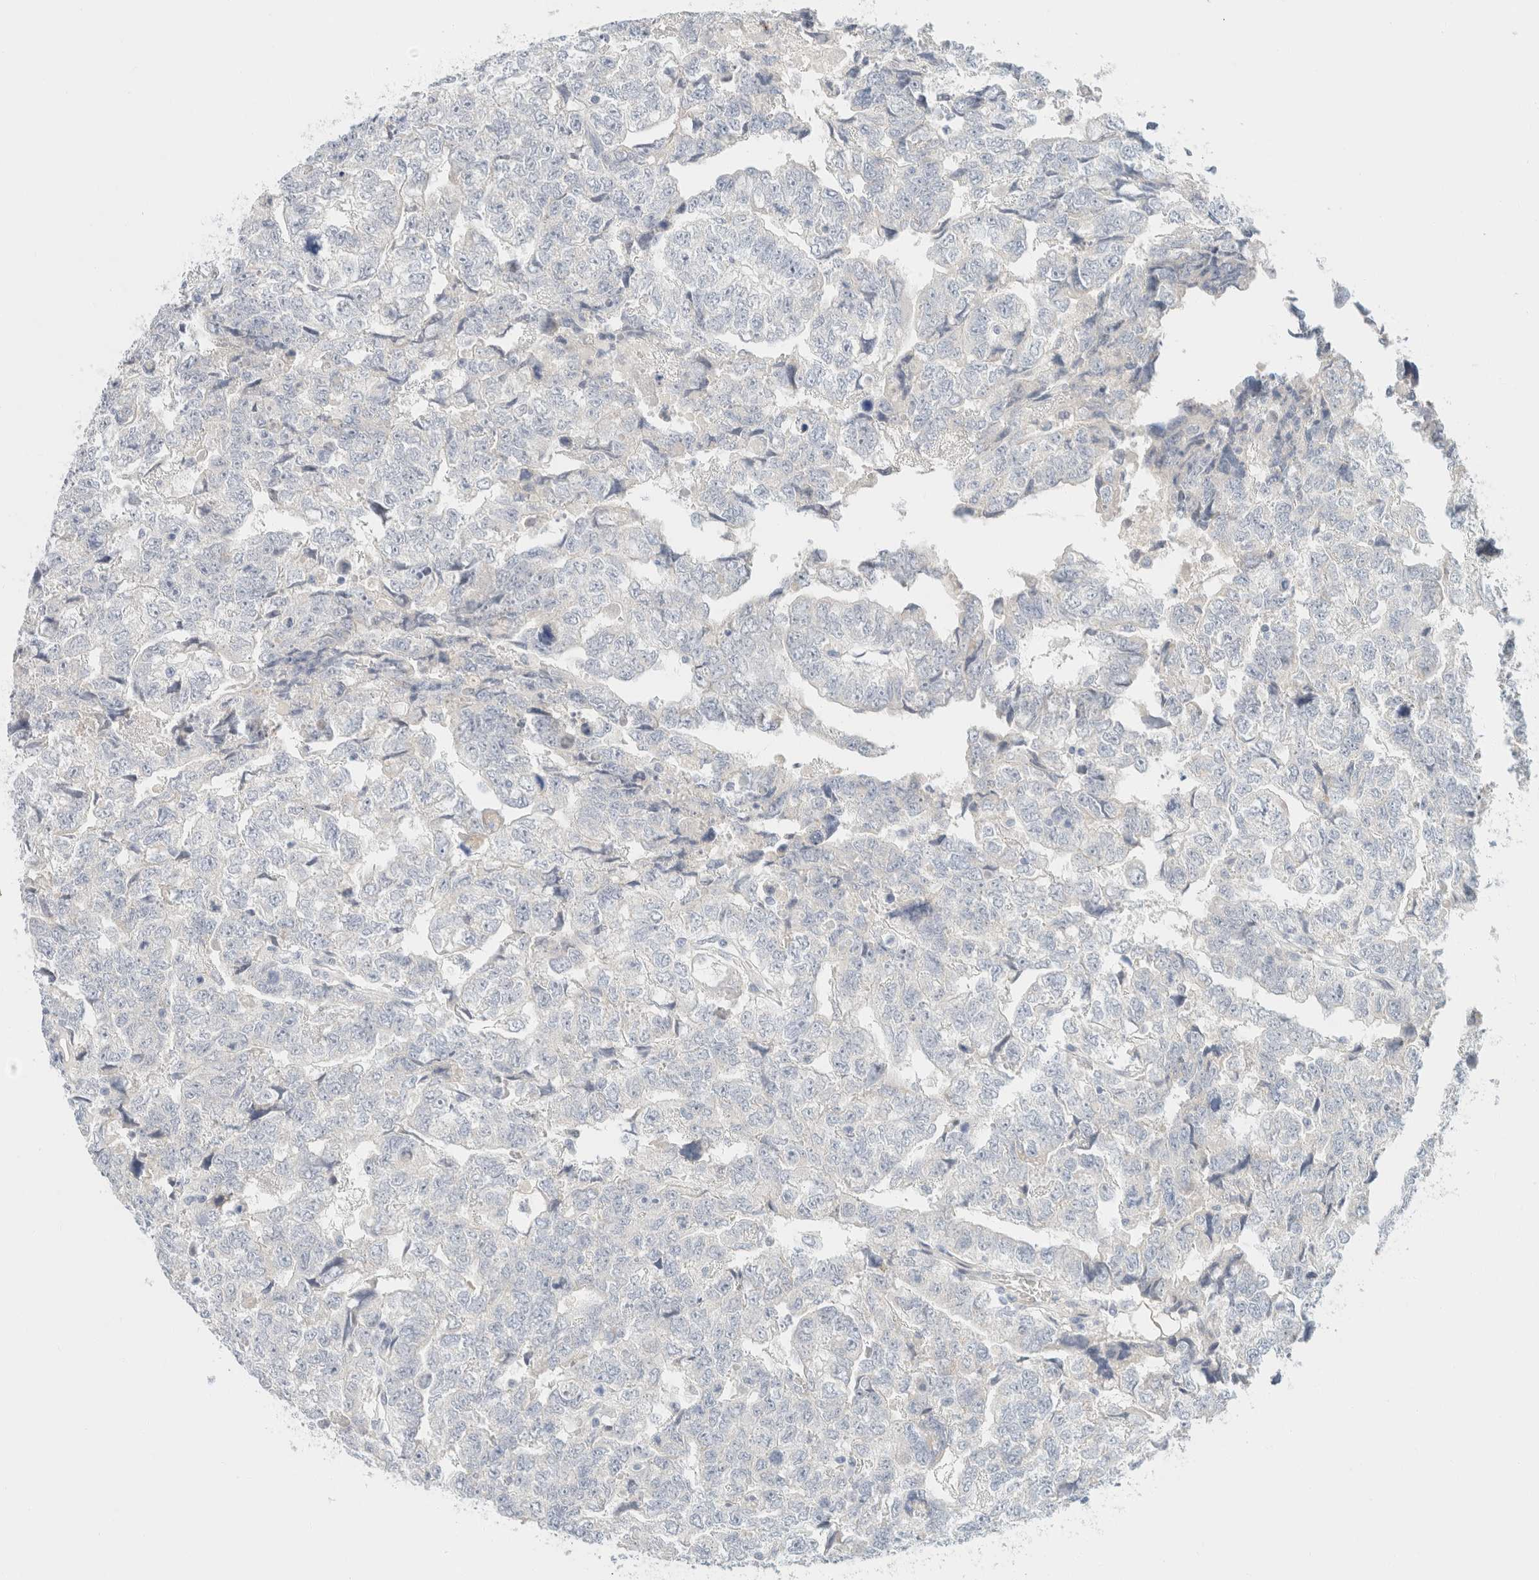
{"staining": {"intensity": "negative", "quantity": "none", "location": "none"}, "tissue": "testis cancer", "cell_type": "Tumor cells", "image_type": "cancer", "snomed": [{"axis": "morphology", "description": "Carcinoma, Embryonal, NOS"}, {"axis": "topography", "description": "Testis"}], "caption": "Immunohistochemical staining of embryonal carcinoma (testis) shows no significant positivity in tumor cells.", "gene": "KRT20", "patient": {"sex": "male", "age": 36}}